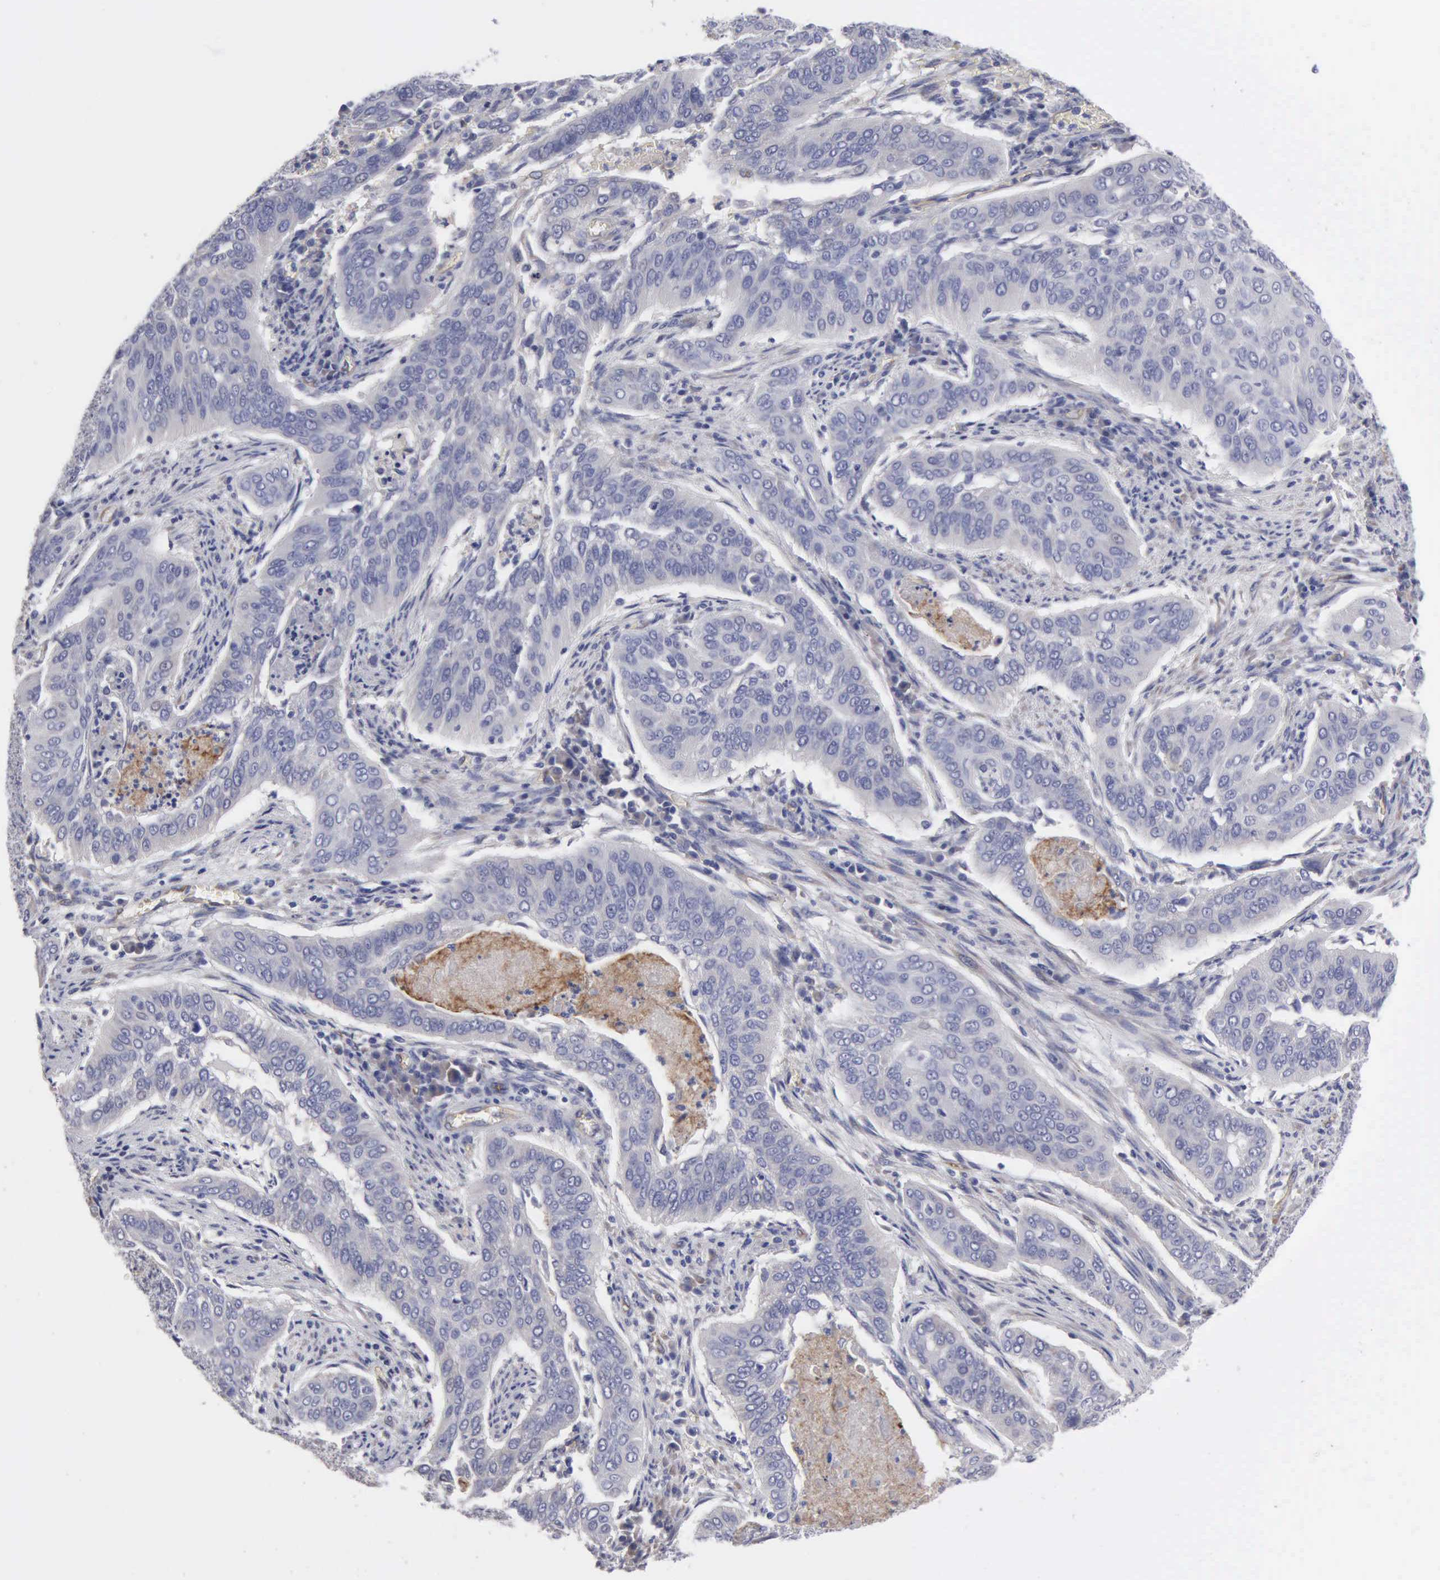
{"staining": {"intensity": "negative", "quantity": "none", "location": "none"}, "tissue": "cervical cancer", "cell_type": "Tumor cells", "image_type": "cancer", "snomed": [{"axis": "morphology", "description": "Squamous cell carcinoma, NOS"}, {"axis": "topography", "description": "Cervix"}], "caption": "DAB immunohistochemical staining of squamous cell carcinoma (cervical) reveals no significant expression in tumor cells.", "gene": "RDX", "patient": {"sex": "female", "age": 39}}